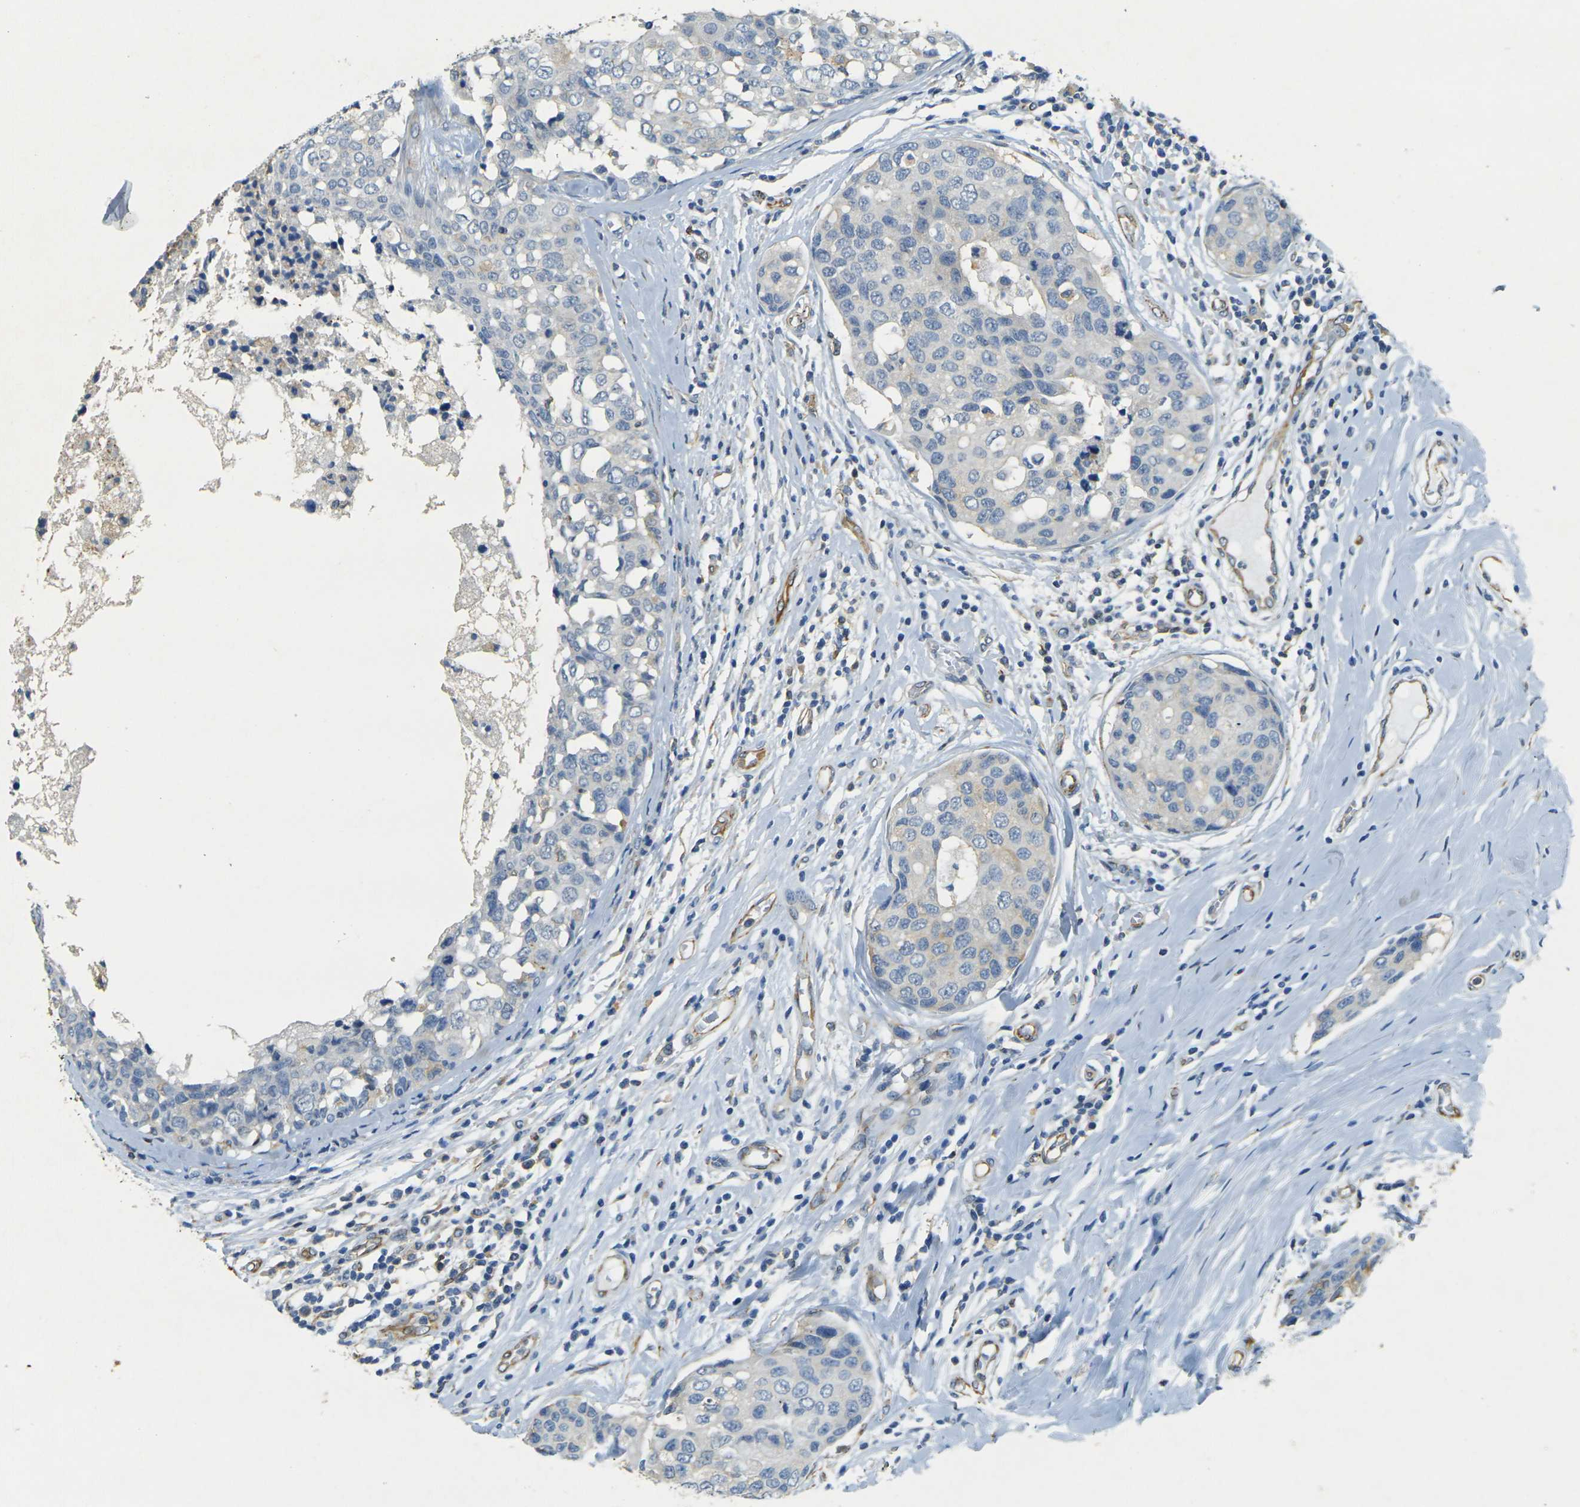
{"staining": {"intensity": "negative", "quantity": "none", "location": "none"}, "tissue": "breast cancer", "cell_type": "Tumor cells", "image_type": "cancer", "snomed": [{"axis": "morphology", "description": "Duct carcinoma"}, {"axis": "topography", "description": "Breast"}], "caption": "Image shows no significant protein expression in tumor cells of breast intraductal carcinoma.", "gene": "SORT1", "patient": {"sex": "female", "age": 27}}